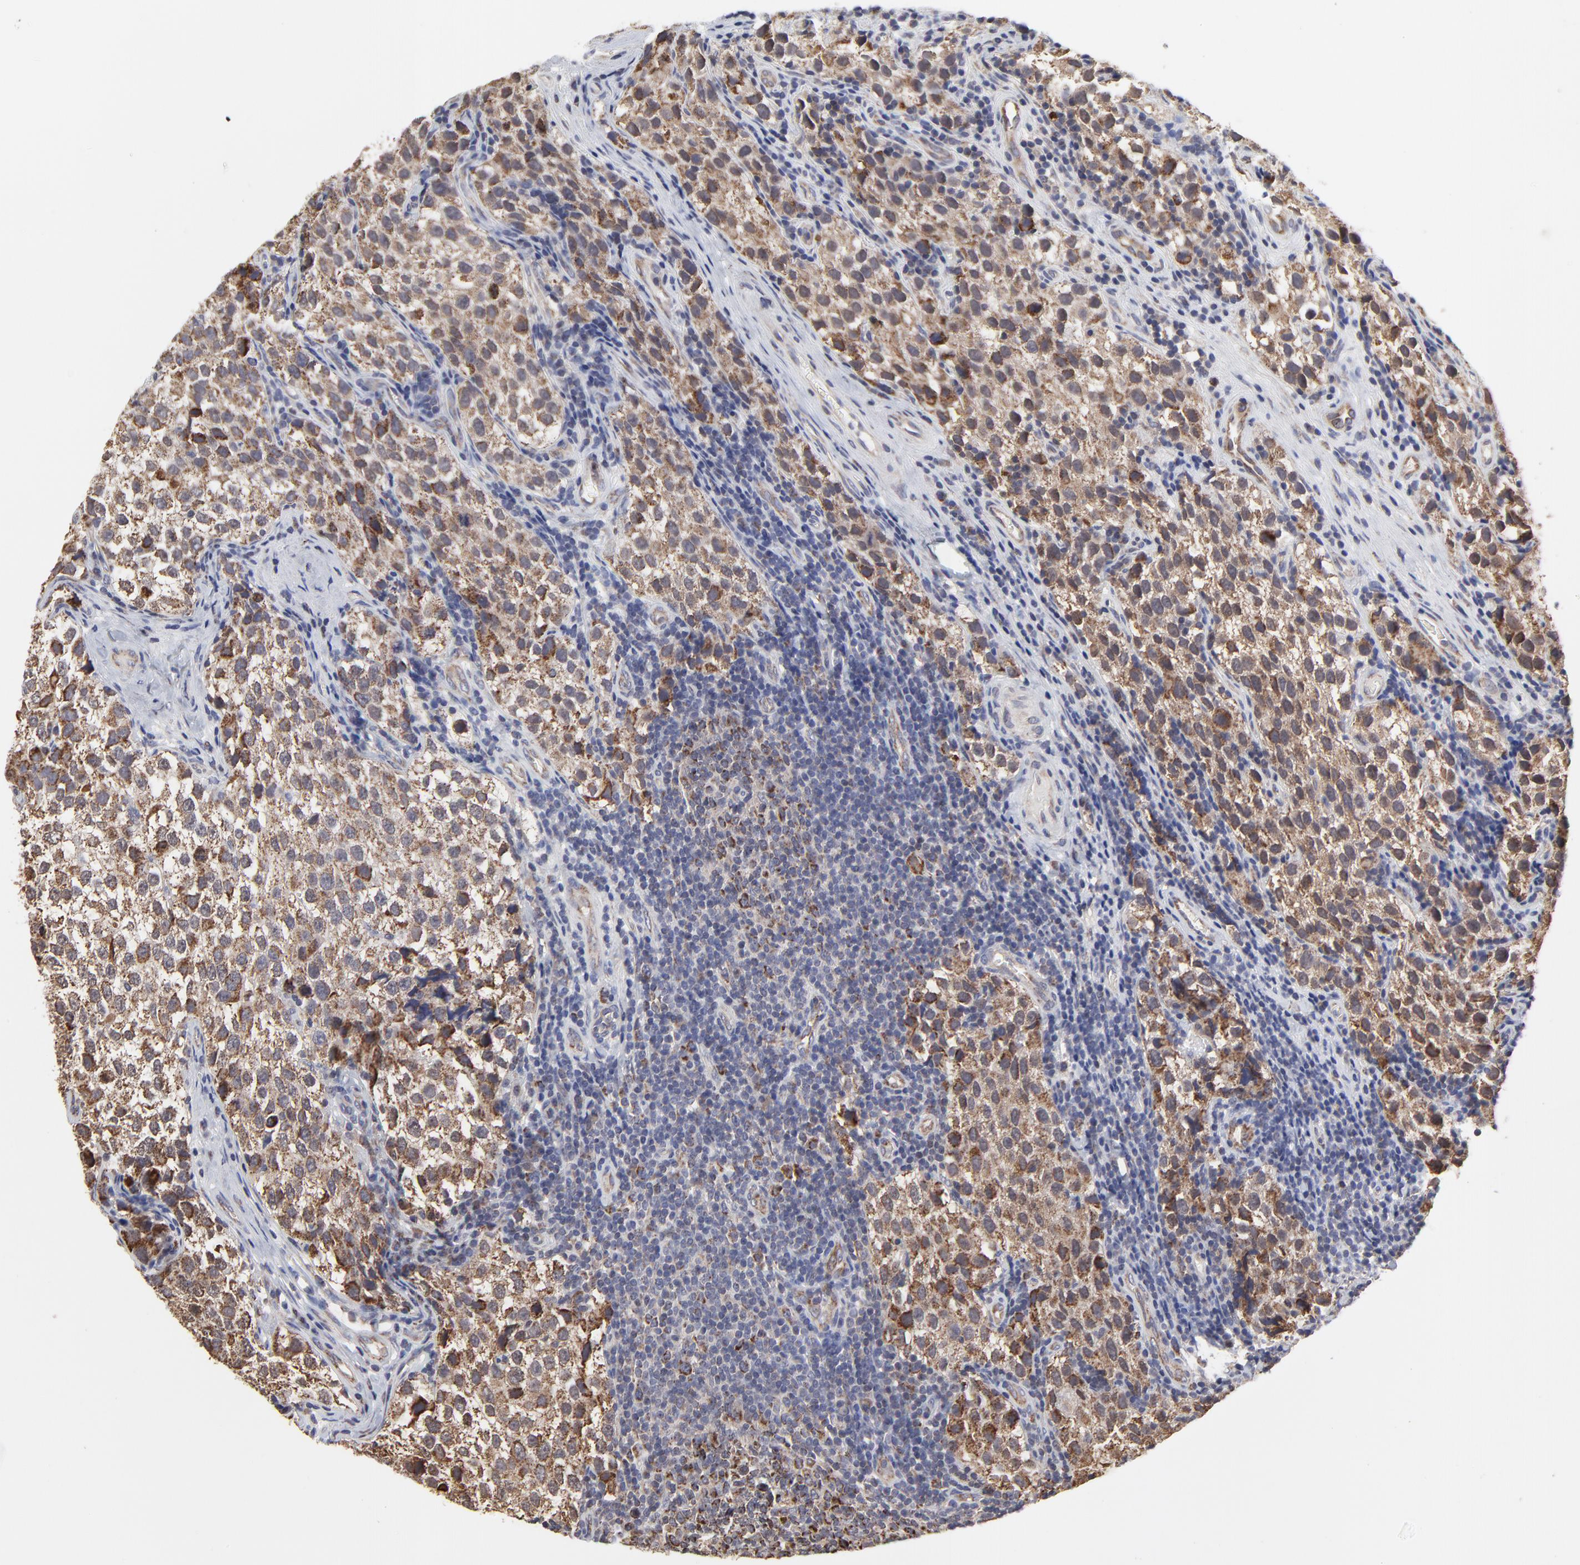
{"staining": {"intensity": "moderate", "quantity": ">75%", "location": "cytoplasmic/membranous"}, "tissue": "testis cancer", "cell_type": "Tumor cells", "image_type": "cancer", "snomed": [{"axis": "morphology", "description": "Seminoma, NOS"}, {"axis": "topography", "description": "Testis"}], "caption": "A brown stain labels moderate cytoplasmic/membranous expression of a protein in human testis seminoma tumor cells. Nuclei are stained in blue.", "gene": "ZNF550", "patient": {"sex": "male", "age": 39}}